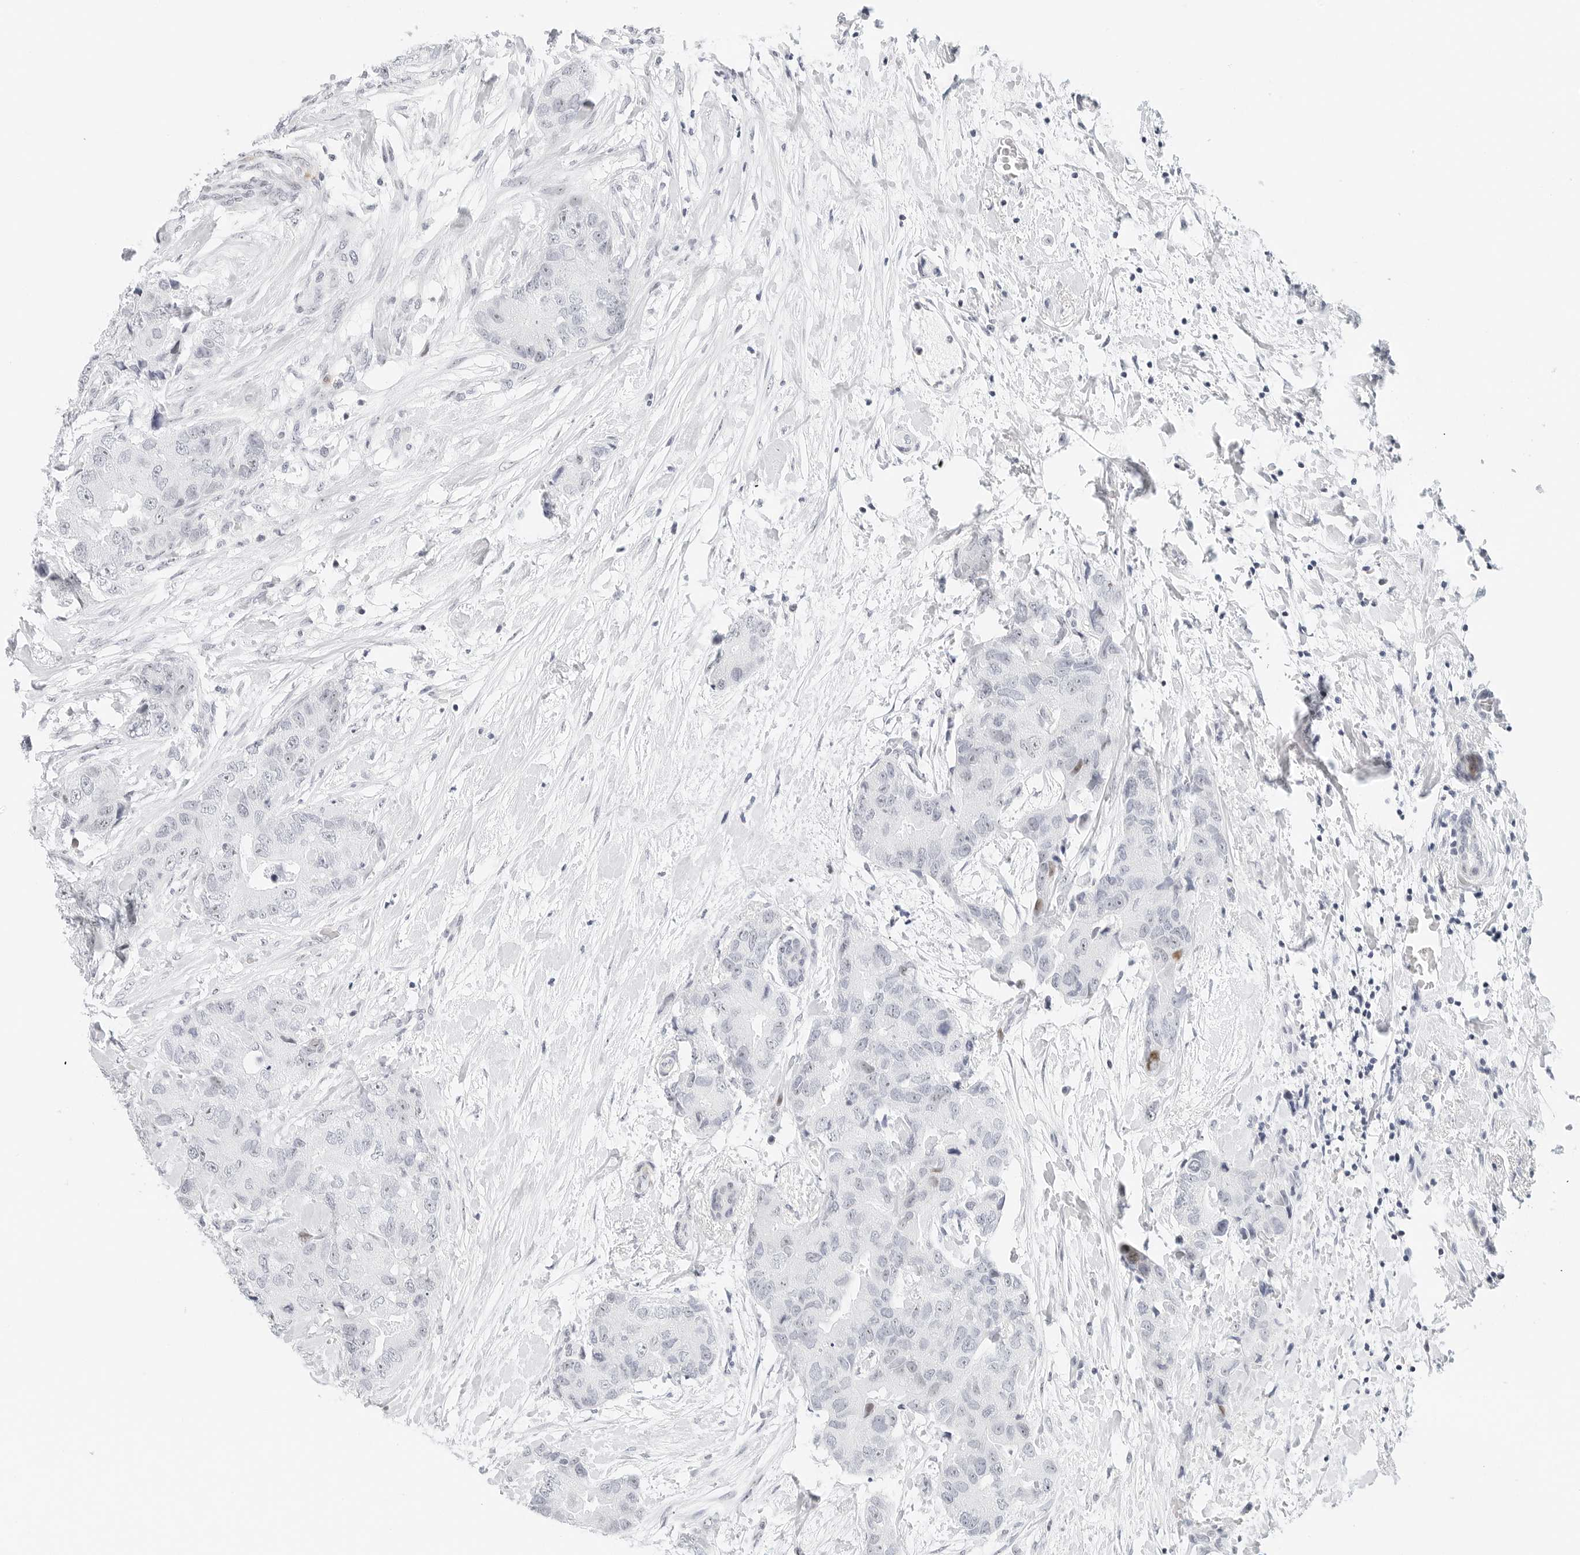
{"staining": {"intensity": "negative", "quantity": "none", "location": "none"}, "tissue": "breast cancer", "cell_type": "Tumor cells", "image_type": "cancer", "snomed": [{"axis": "morphology", "description": "Duct carcinoma"}, {"axis": "topography", "description": "Breast"}], "caption": "The immunohistochemistry (IHC) photomicrograph has no significant staining in tumor cells of infiltrating ductal carcinoma (breast) tissue.", "gene": "NTMT2", "patient": {"sex": "female", "age": 62}}